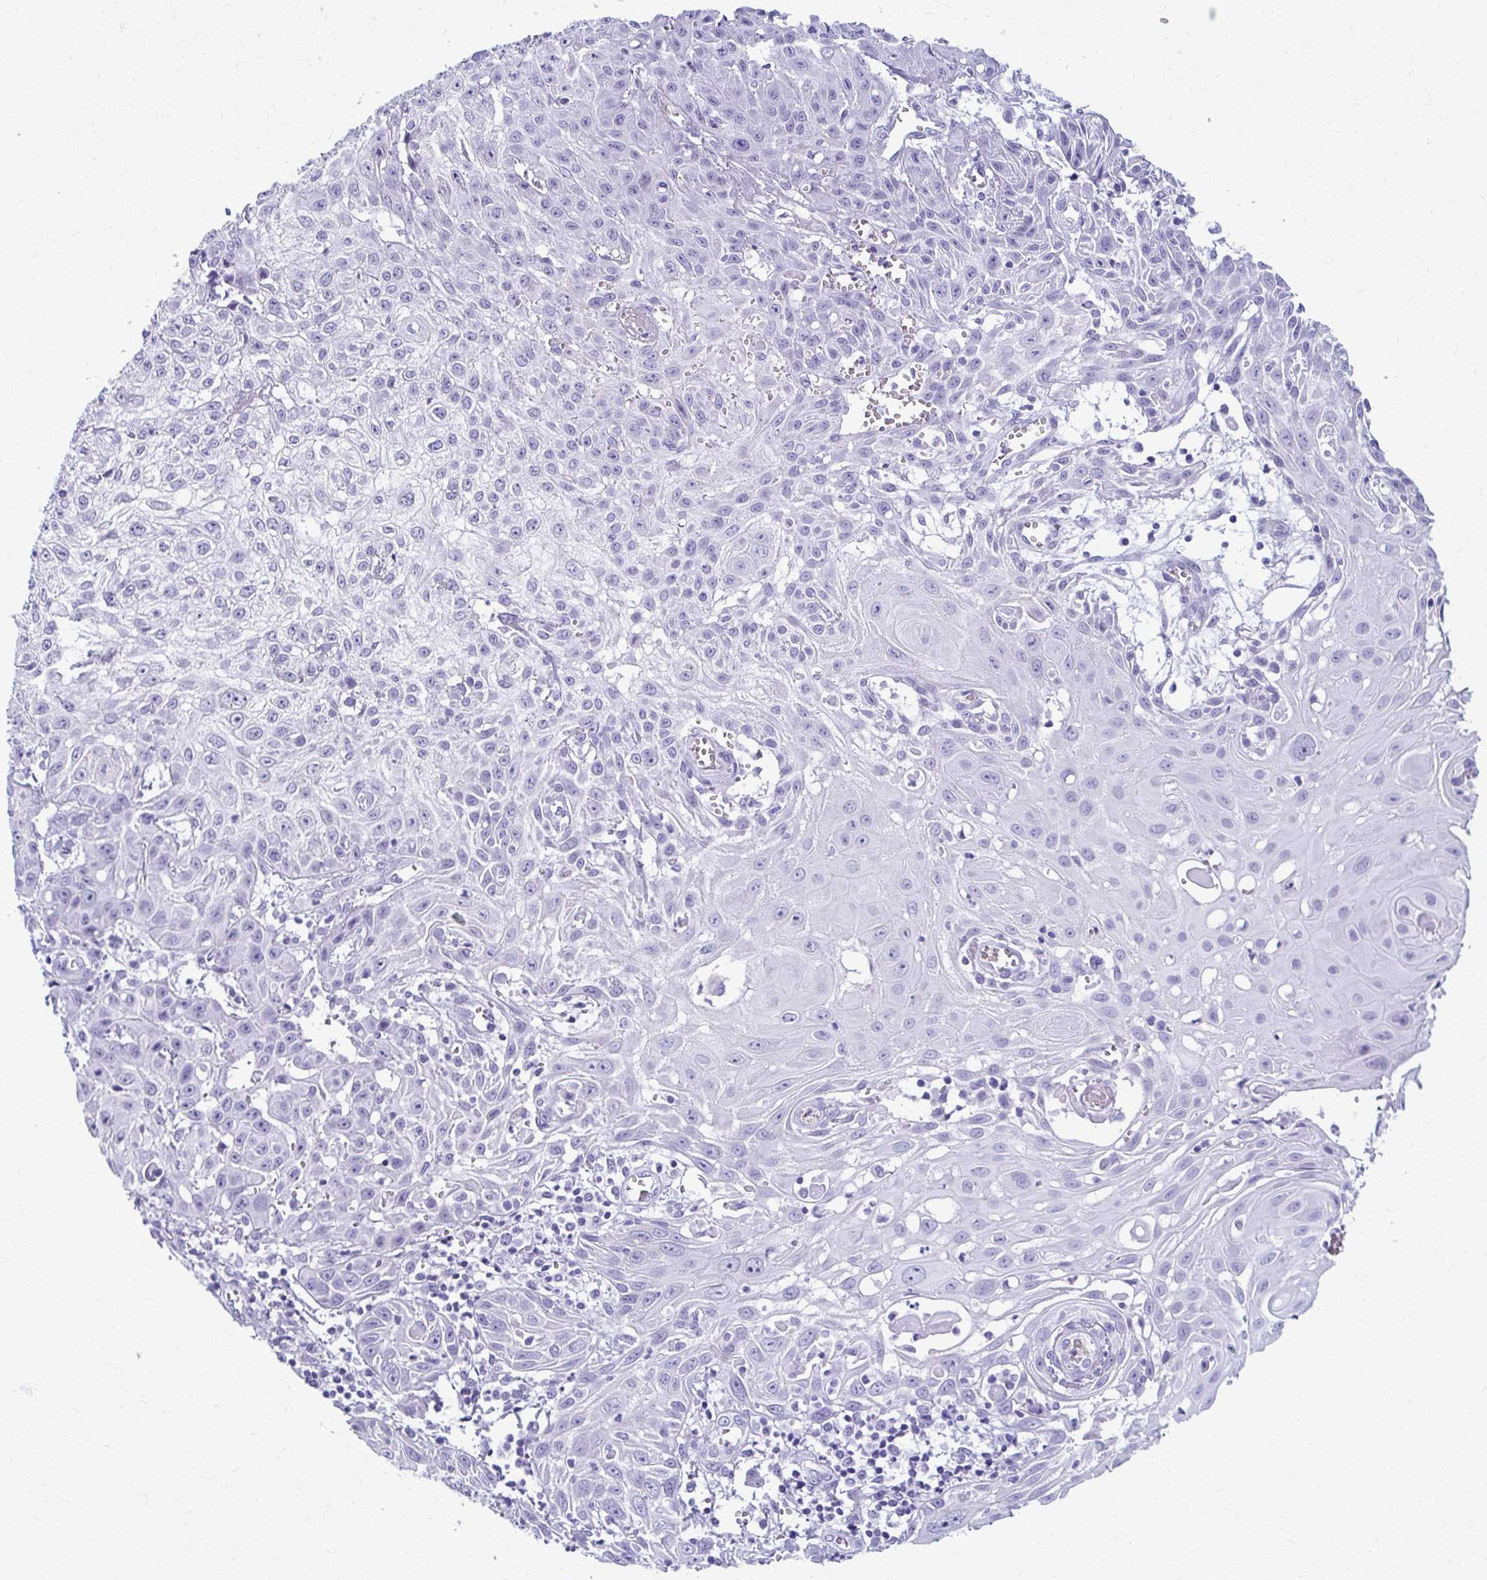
{"staining": {"intensity": "negative", "quantity": "none", "location": "none"}, "tissue": "skin cancer", "cell_type": "Tumor cells", "image_type": "cancer", "snomed": [{"axis": "morphology", "description": "Squamous cell carcinoma, NOS"}, {"axis": "topography", "description": "Skin"}, {"axis": "topography", "description": "Vulva"}], "caption": "IHC micrograph of neoplastic tissue: human skin cancer (squamous cell carcinoma) stained with DAB demonstrates no significant protein positivity in tumor cells. The staining is performed using DAB brown chromogen with nuclei counter-stained in using hematoxylin.", "gene": "MPLKIP", "patient": {"sex": "female", "age": 71}}